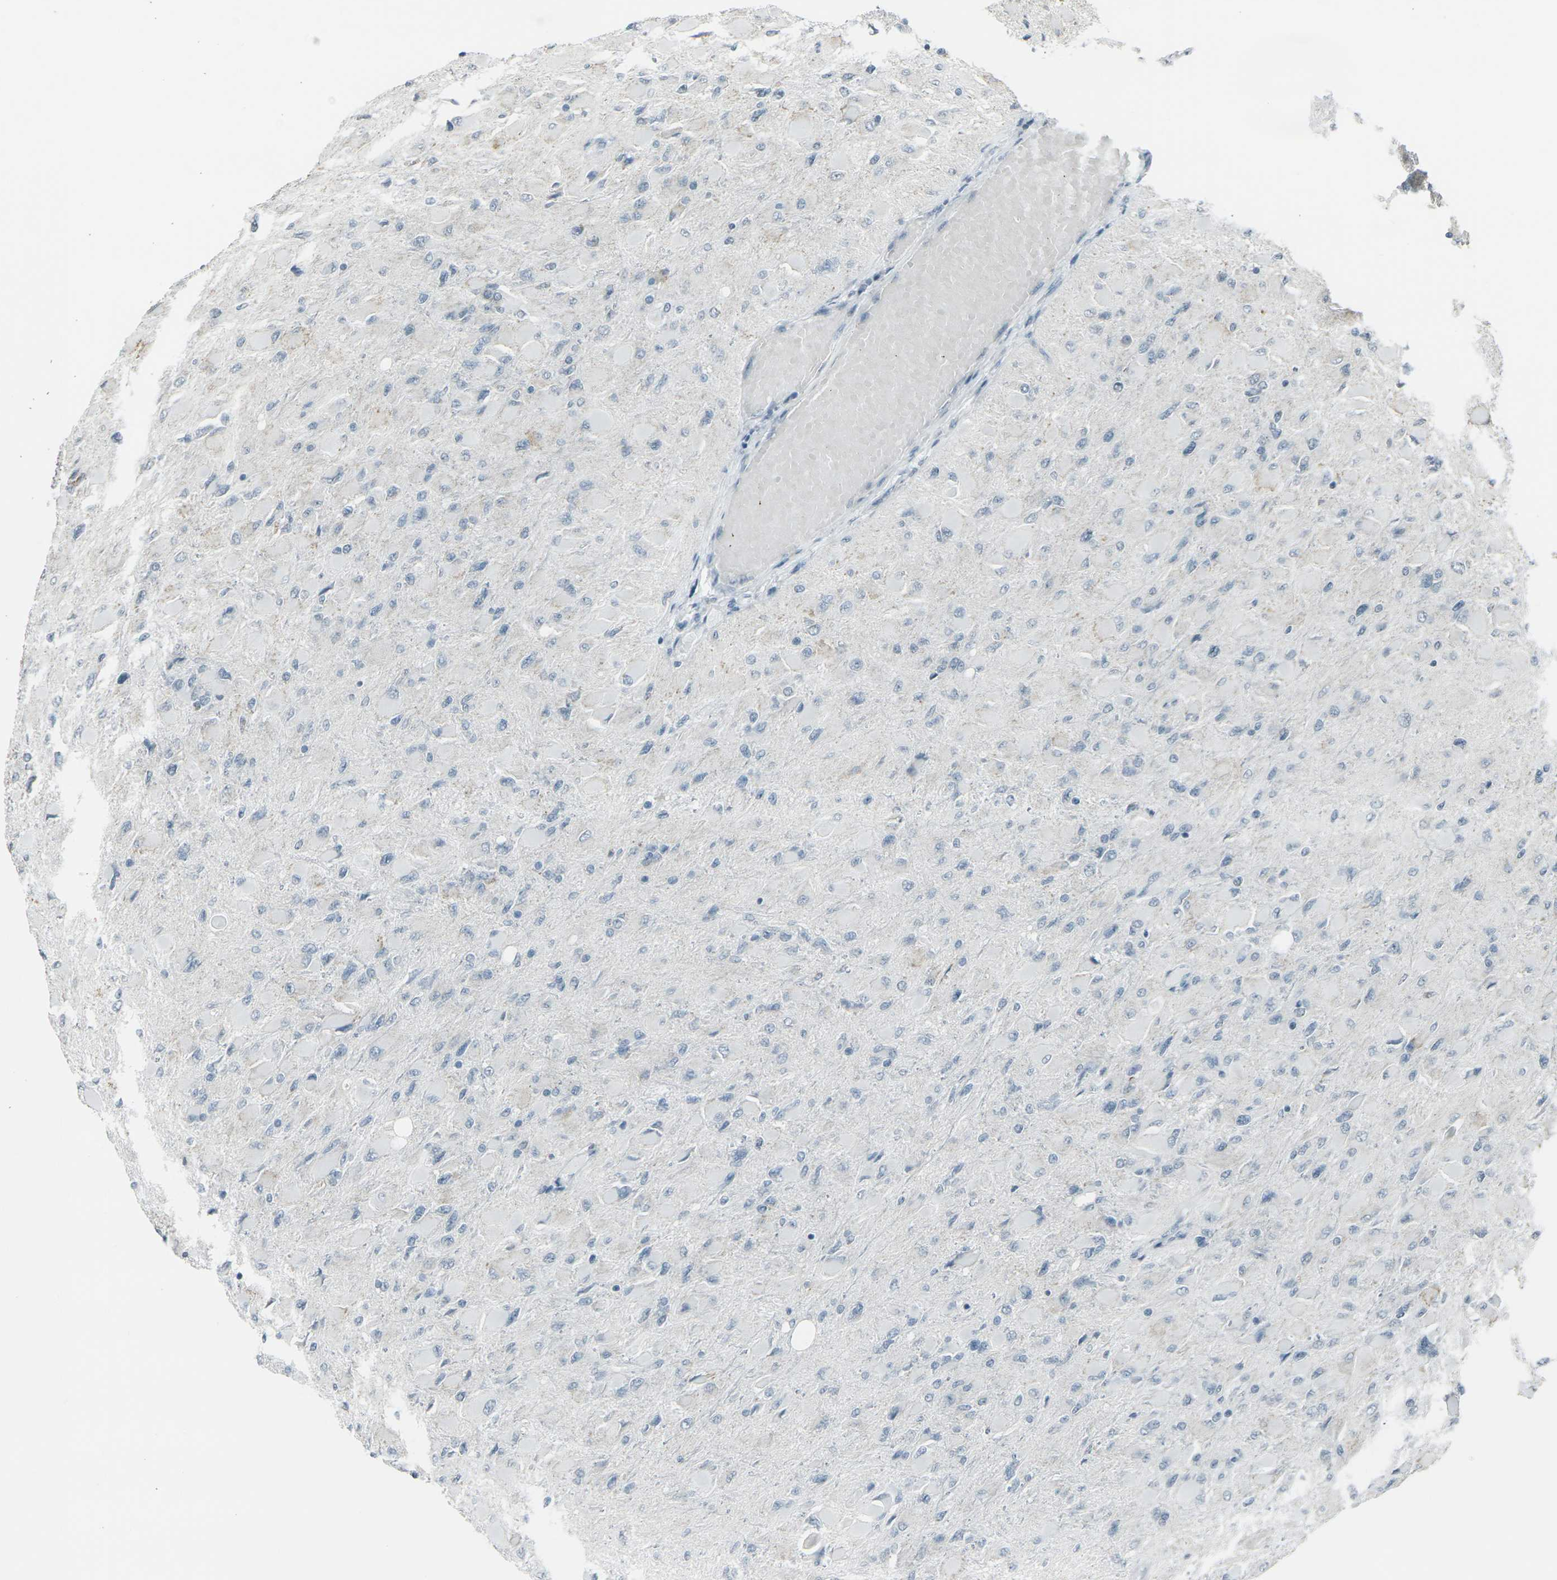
{"staining": {"intensity": "negative", "quantity": "none", "location": "none"}, "tissue": "glioma", "cell_type": "Tumor cells", "image_type": "cancer", "snomed": [{"axis": "morphology", "description": "Glioma, malignant, High grade"}, {"axis": "topography", "description": "Cerebral cortex"}], "caption": "DAB (3,3'-diaminobenzidine) immunohistochemical staining of human malignant glioma (high-grade) displays no significant positivity in tumor cells. (Immunohistochemistry (ihc), brightfield microscopy, high magnification).", "gene": "H2BC1", "patient": {"sex": "female", "age": 36}}